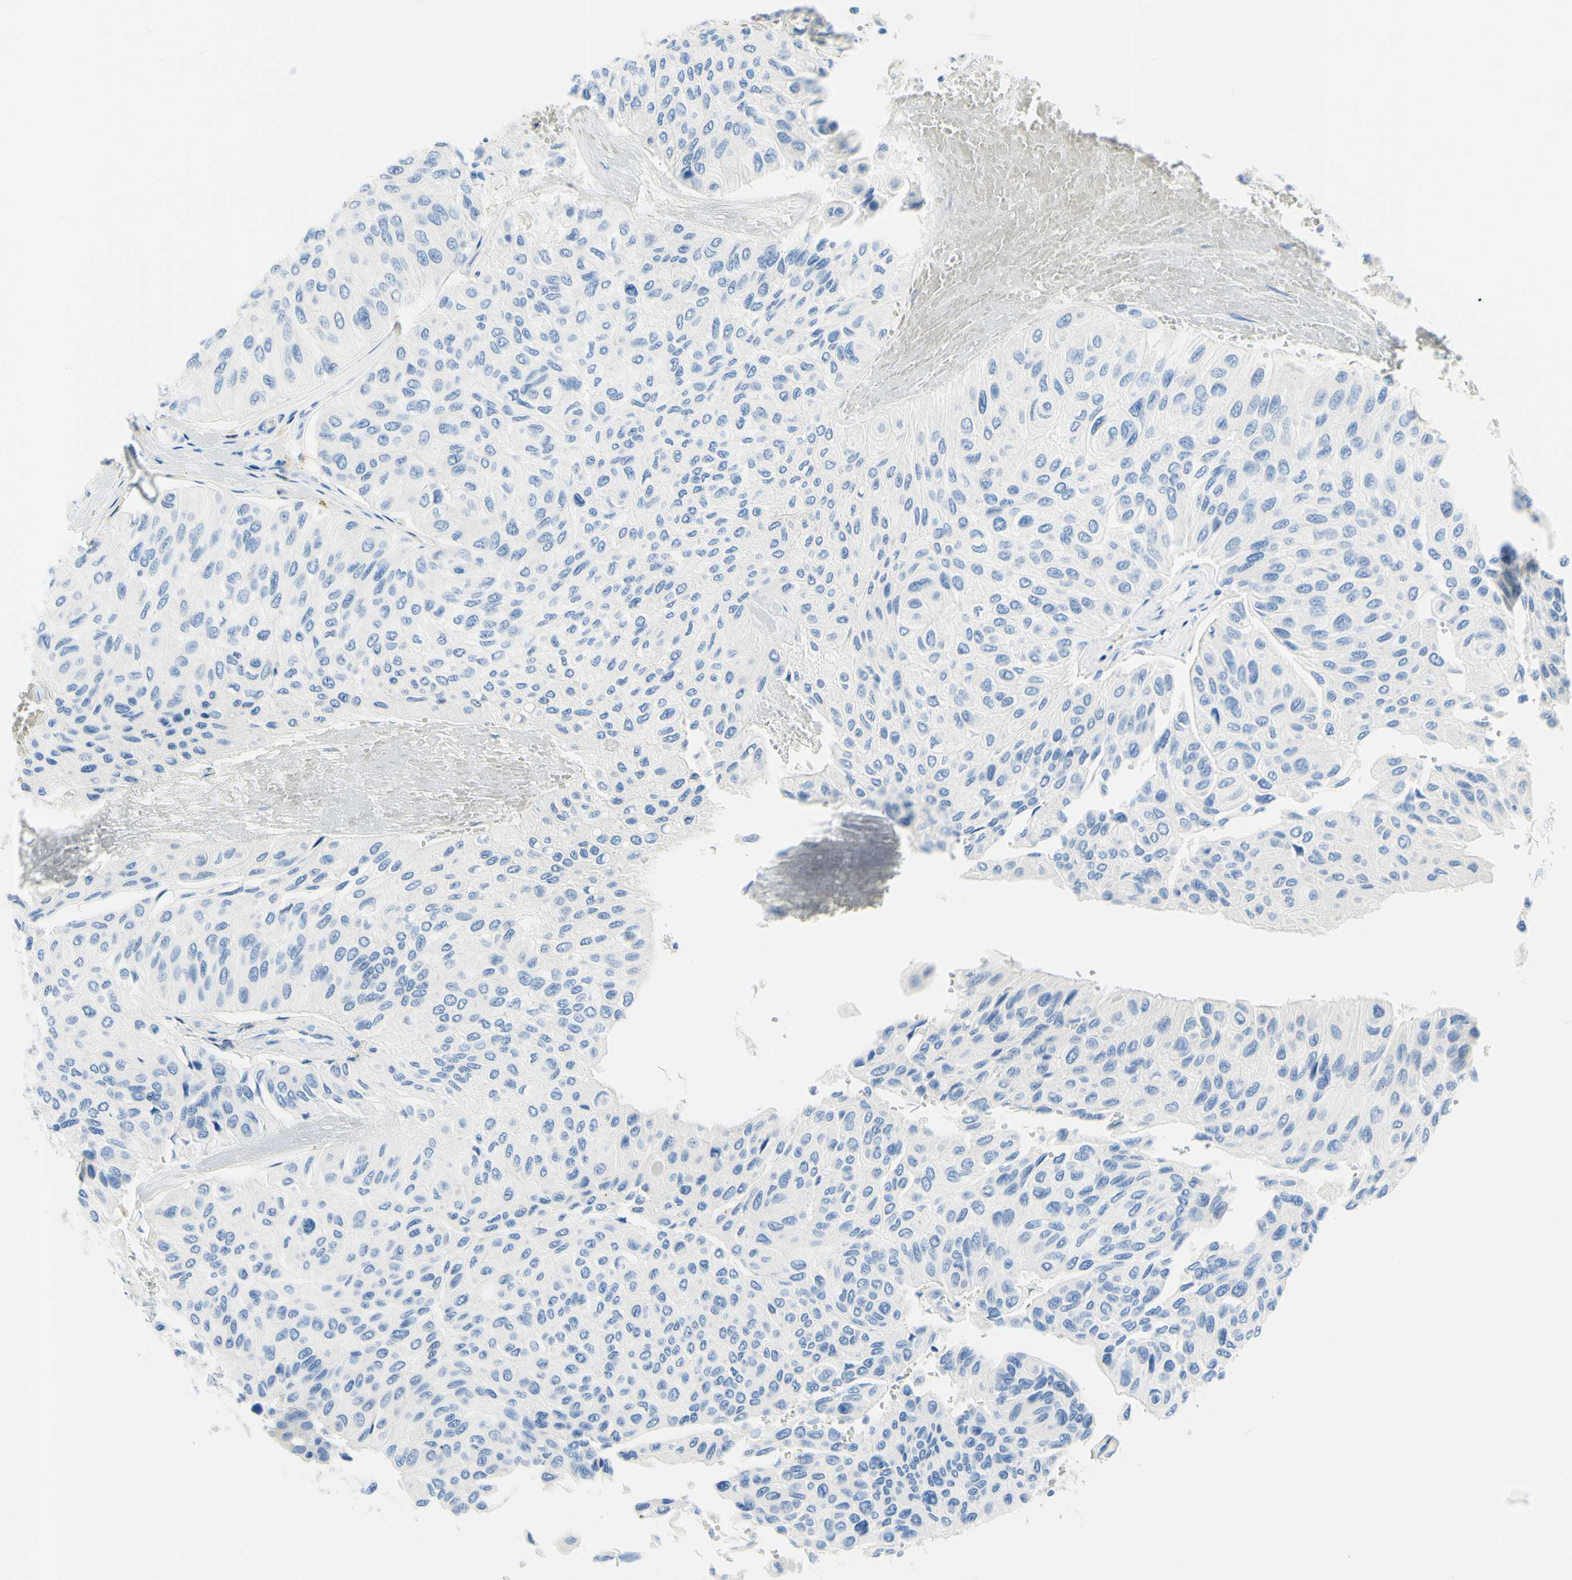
{"staining": {"intensity": "negative", "quantity": "none", "location": "none"}, "tissue": "urothelial cancer", "cell_type": "Tumor cells", "image_type": "cancer", "snomed": [{"axis": "morphology", "description": "Urothelial carcinoma, High grade"}, {"axis": "topography", "description": "Urinary bladder"}], "caption": "Tumor cells are negative for brown protein staining in urothelial cancer.", "gene": "MYH2", "patient": {"sex": "male", "age": 66}}